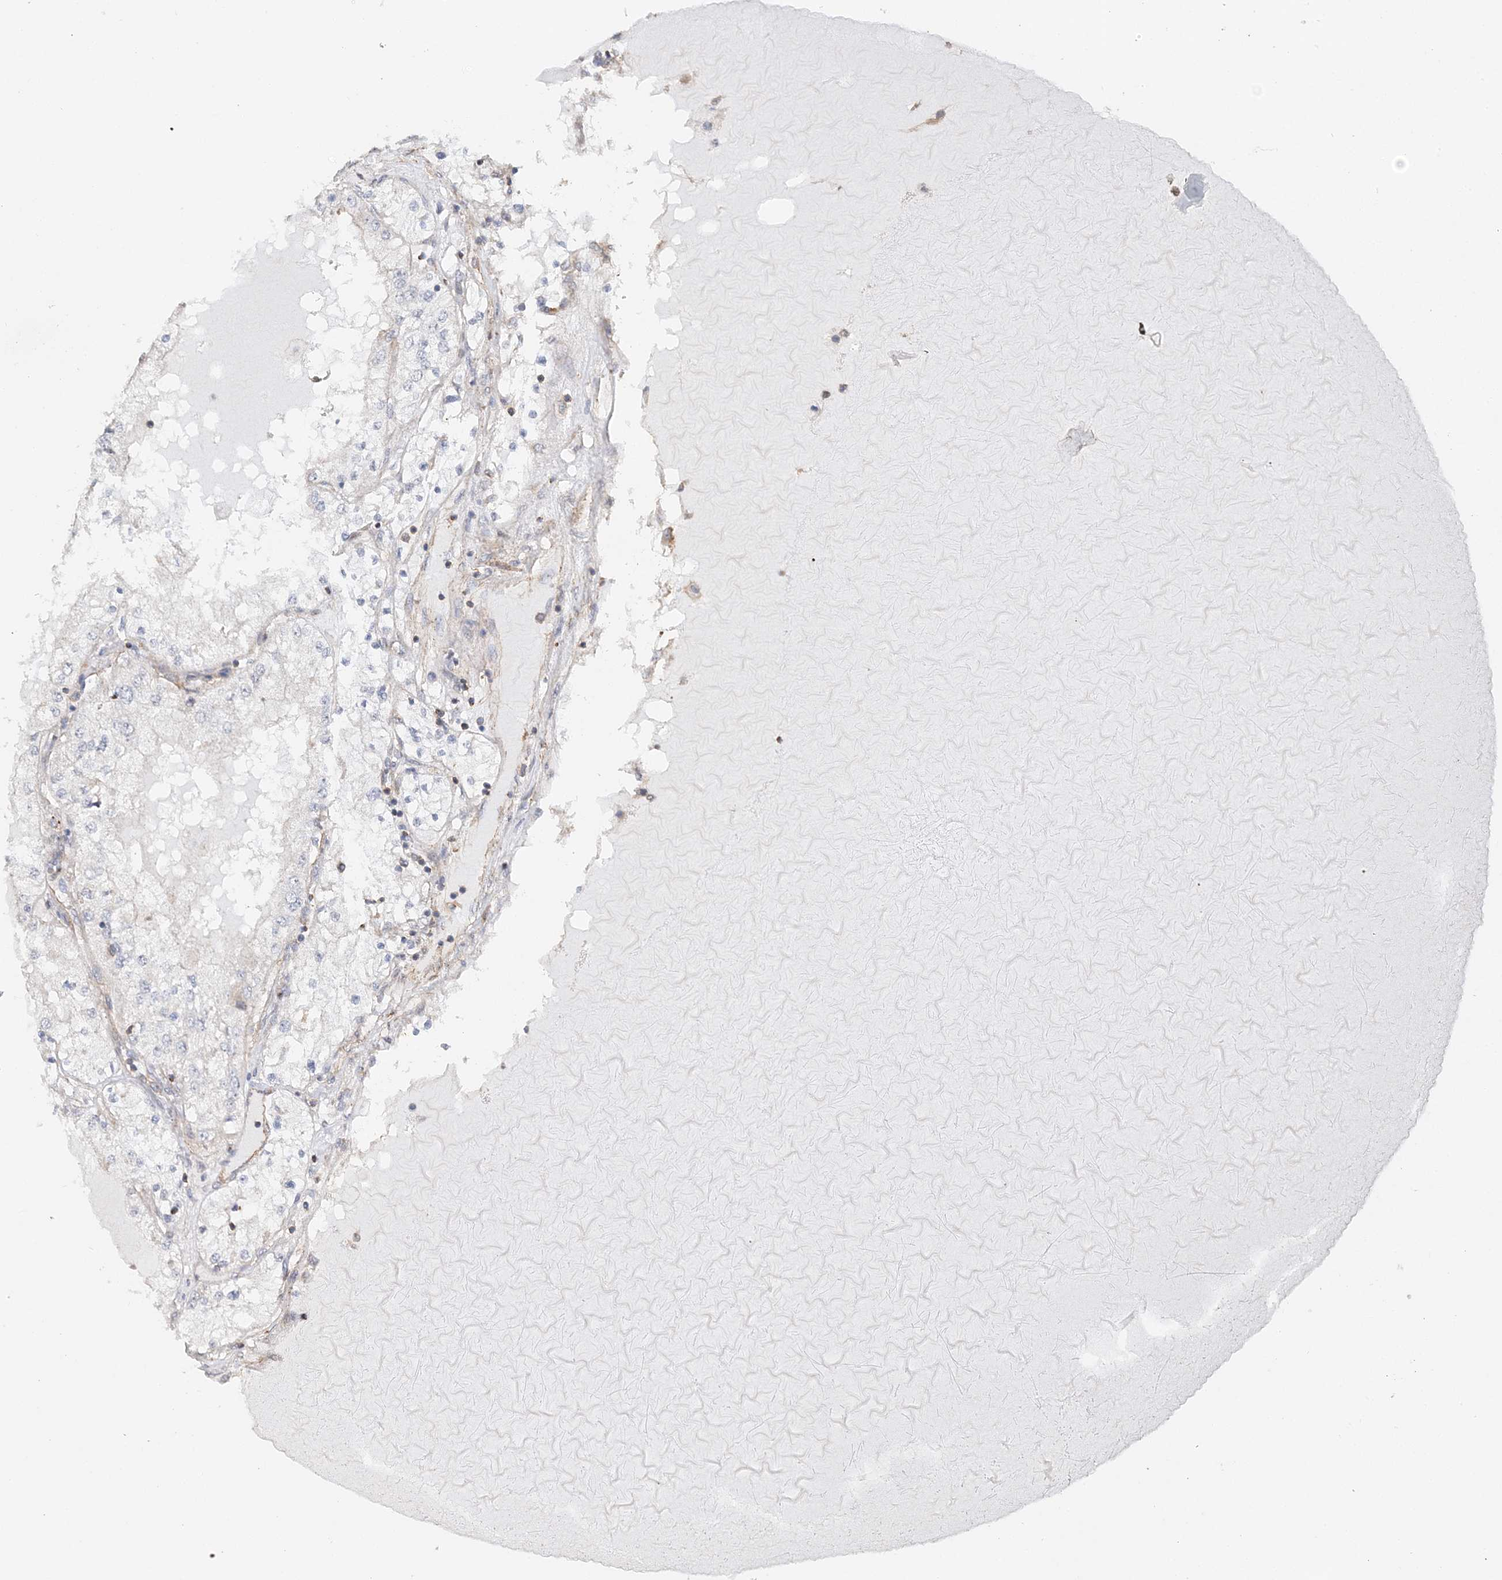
{"staining": {"intensity": "negative", "quantity": "none", "location": "none"}, "tissue": "renal cancer", "cell_type": "Tumor cells", "image_type": "cancer", "snomed": [{"axis": "morphology", "description": "Adenocarcinoma, NOS"}, {"axis": "topography", "description": "Kidney"}], "caption": "This is an immunohistochemistry (IHC) image of human adenocarcinoma (renal). There is no staining in tumor cells.", "gene": "MAT2B", "patient": {"sex": "male", "age": 68}}